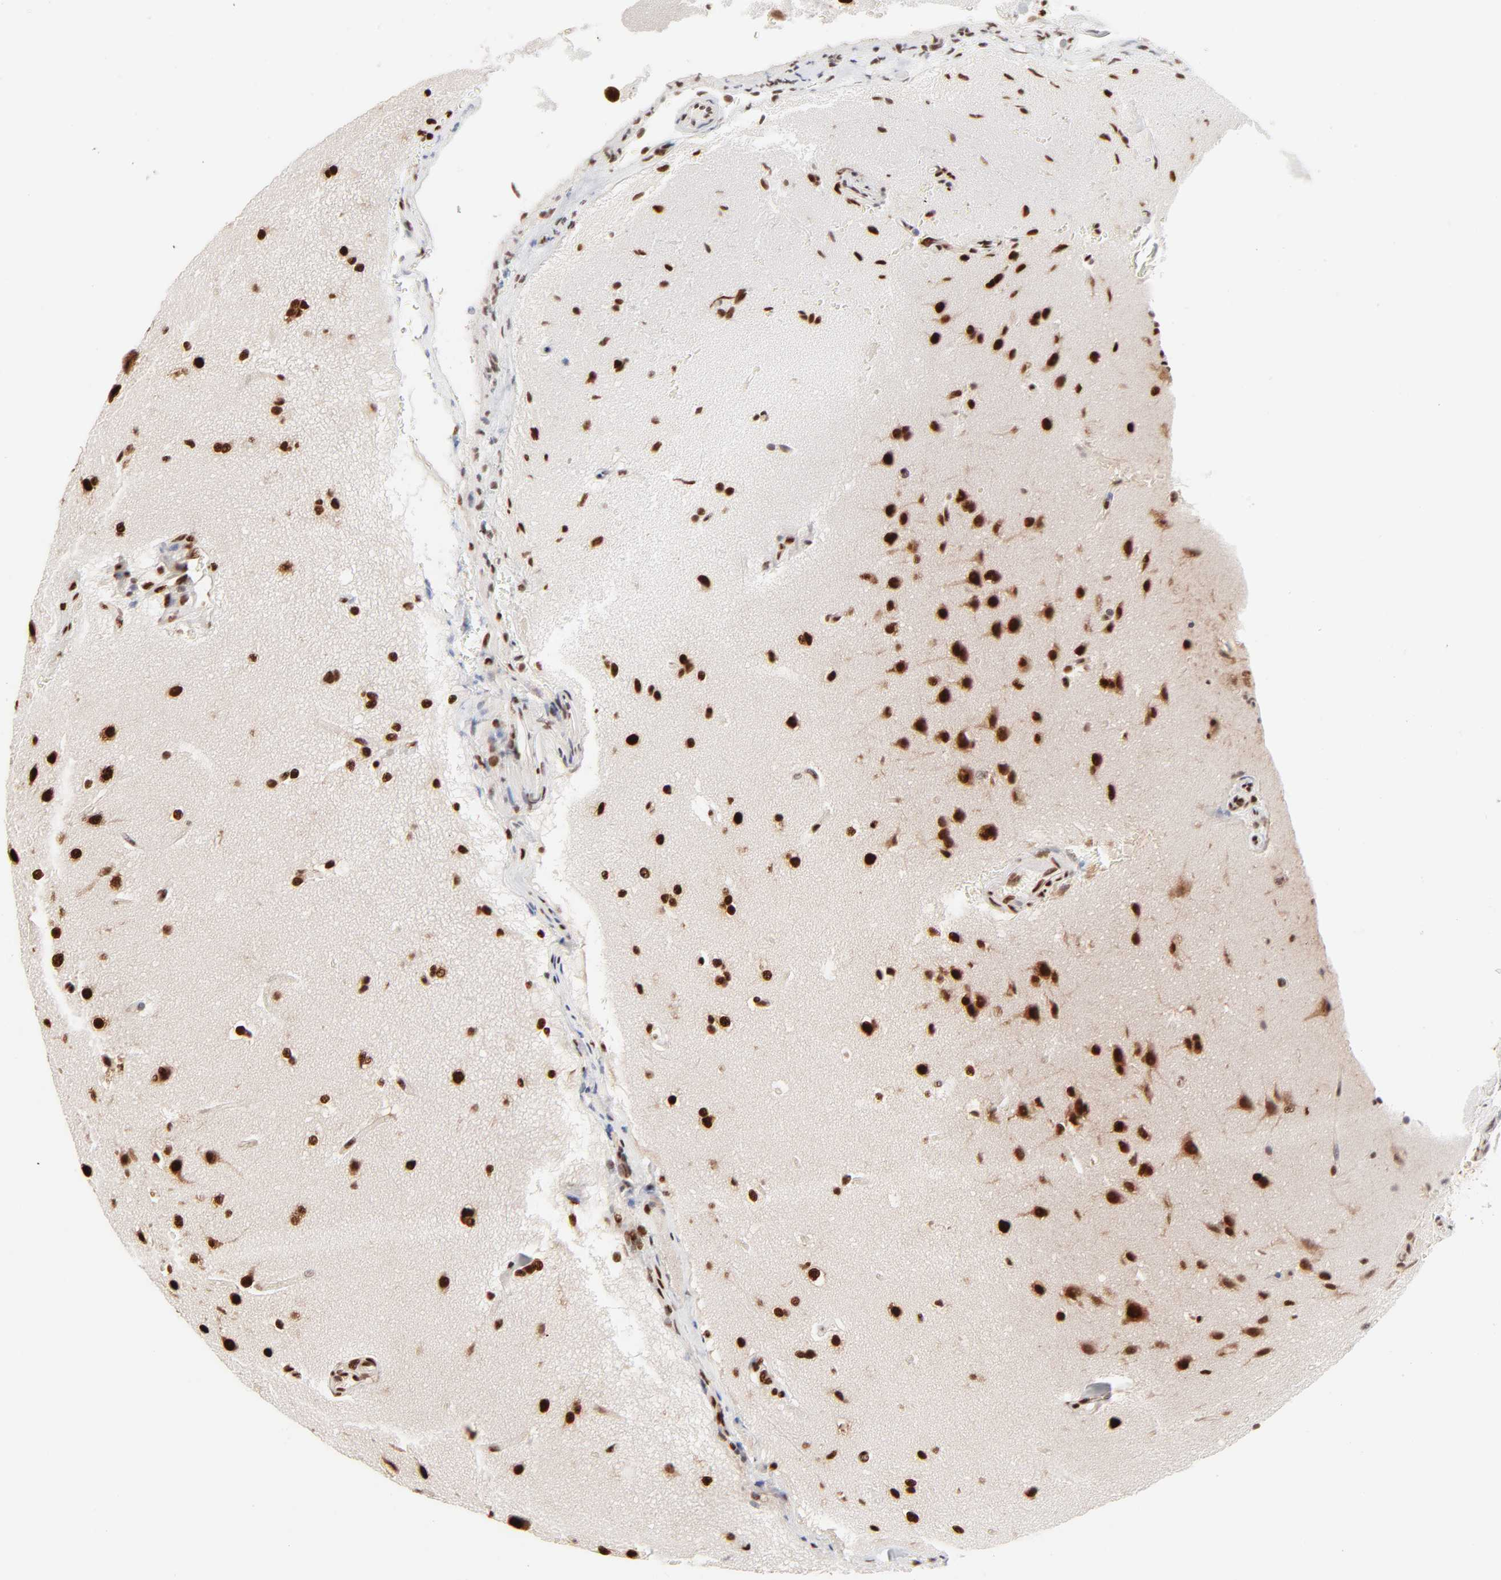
{"staining": {"intensity": "strong", "quantity": ">75%", "location": "nuclear"}, "tissue": "glioma", "cell_type": "Tumor cells", "image_type": "cancer", "snomed": [{"axis": "morphology", "description": "Glioma, malignant, Low grade"}, {"axis": "topography", "description": "Cerebral cortex"}], "caption": "There is high levels of strong nuclear expression in tumor cells of malignant low-grade glioma, as demonstrated by immunohistochemical staining (brown color).", "gene": "TARDBP", "patient": {"sex": "female", "age": 47}}